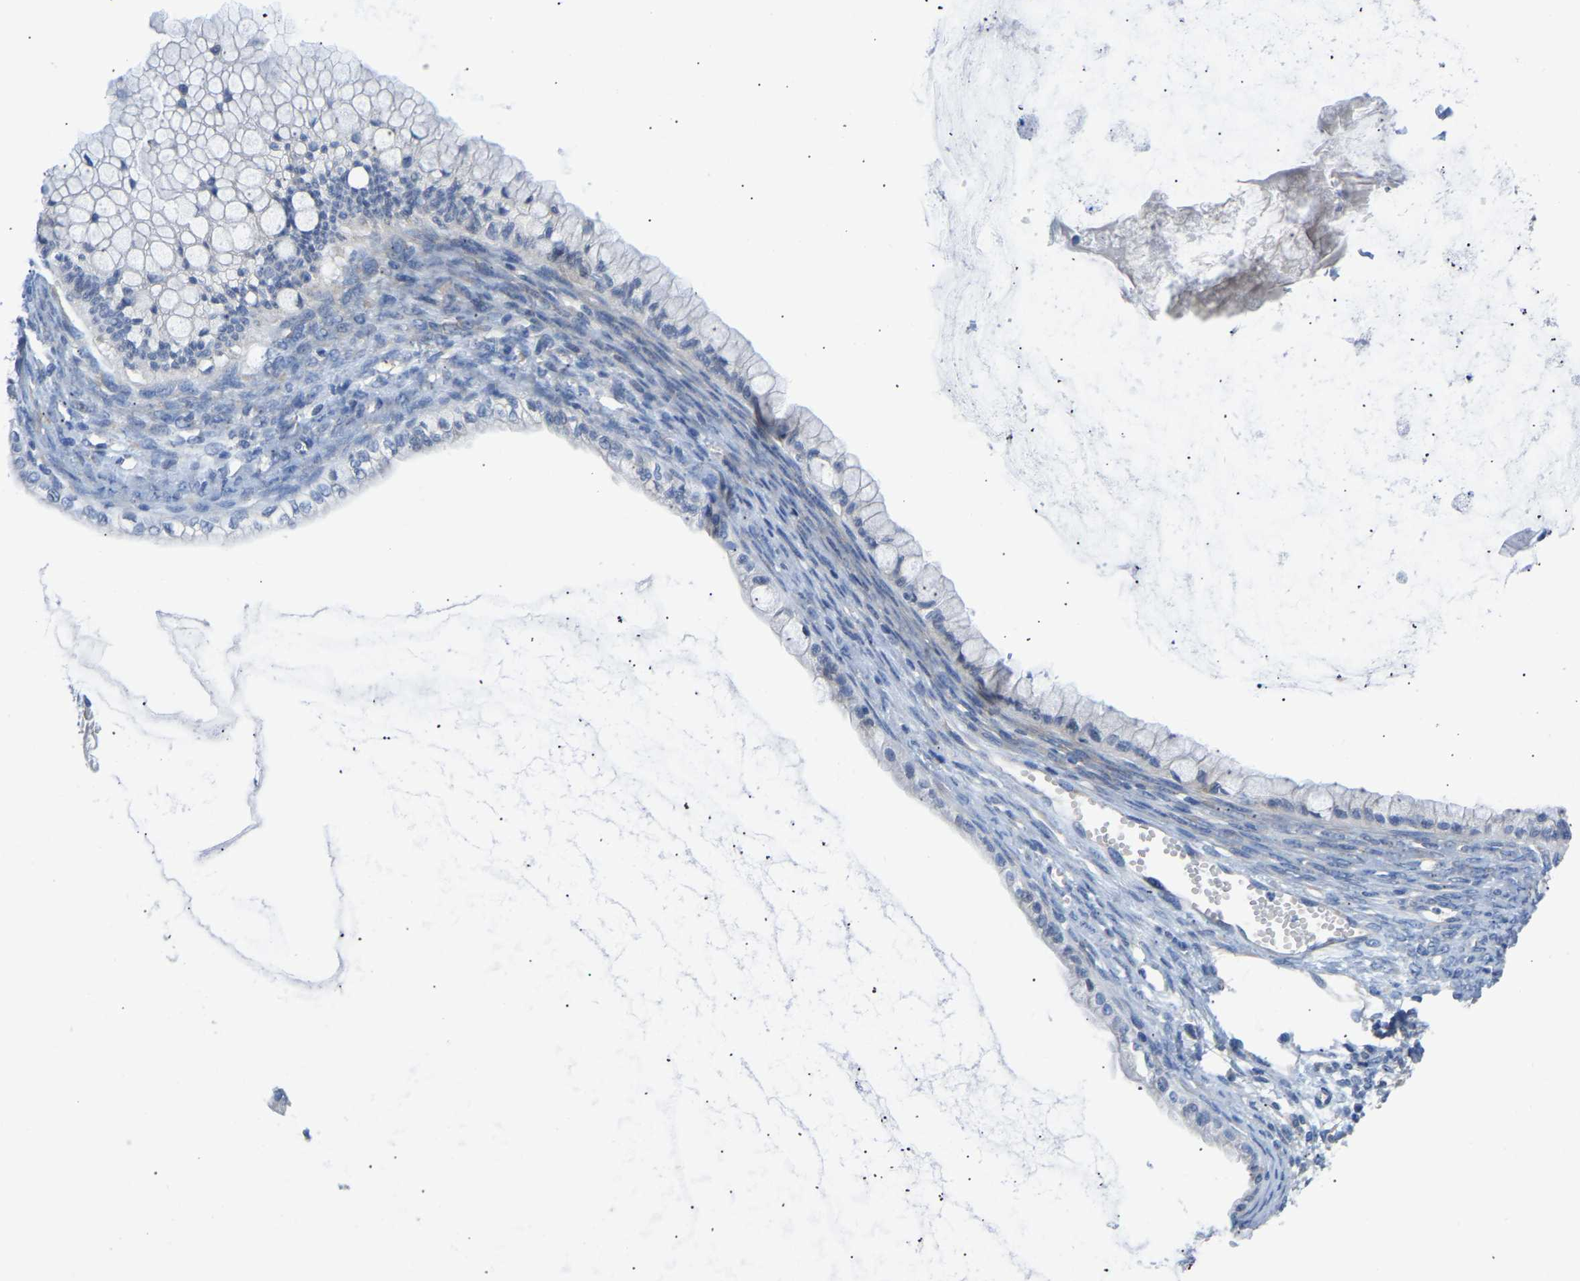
{"staining": {"intensity": "weak", "quantity": "<25%", "location": "cytoplasmic/membranous"}, "tissue": "ovarian cancer", "cell_type": "Tumor cells", "image_type": "cancer", "snomed": [{"axis": "morphology", "description": "Cystadenocarcinoma, mucinous, NOS"}, {"axis": "topography", "description": "Ovary"}], "caption": "Tumor cells are negative for brown protein staining in ovarian cancer (mucinous cystadenocarcinoma).", "gene": "ABCA10", "patient": {"sex": "female", "age": 57}}